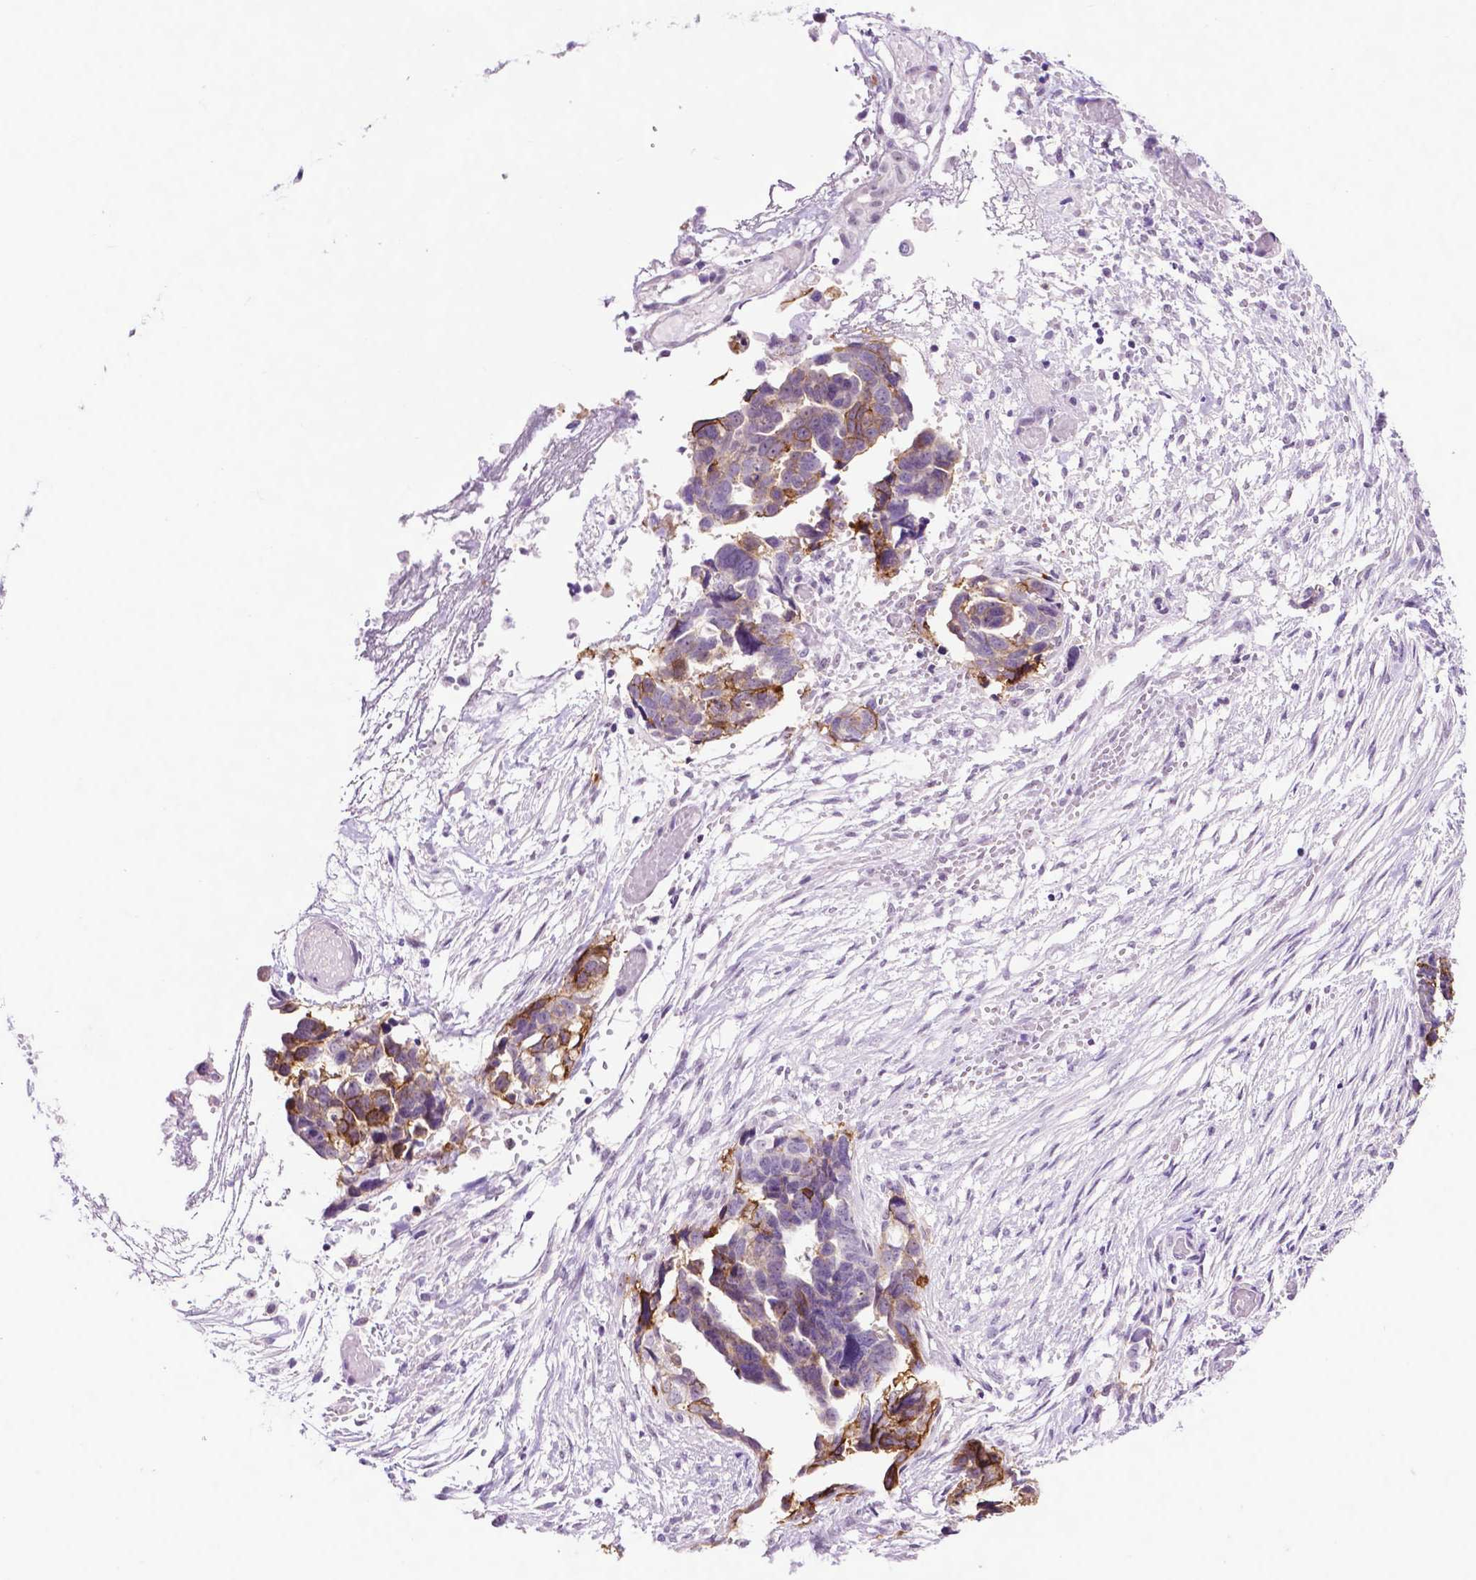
{"staining": {"intensity": "moderate", "quantity": "<25%", "location": "cytoplasmic/membranous"}, "tissue": "ovarian cancer", "cell_type": "Tumor cells", "image_type": "cancer", "snomed": [{"axis": "morphology", "description": "Cystadenocarcinoma, serous, NOS"}, {"axis": "topography", "description": "Ovary"}], "caption": "Tumor cells reveal low levels of moderate cytoplasmic/membranous expression in approximately <25% of cells in serous cystadenocarcinoma (ovarian).", "gene": "TACSTD2", "patient": {"sex": "female", "age": 69}}